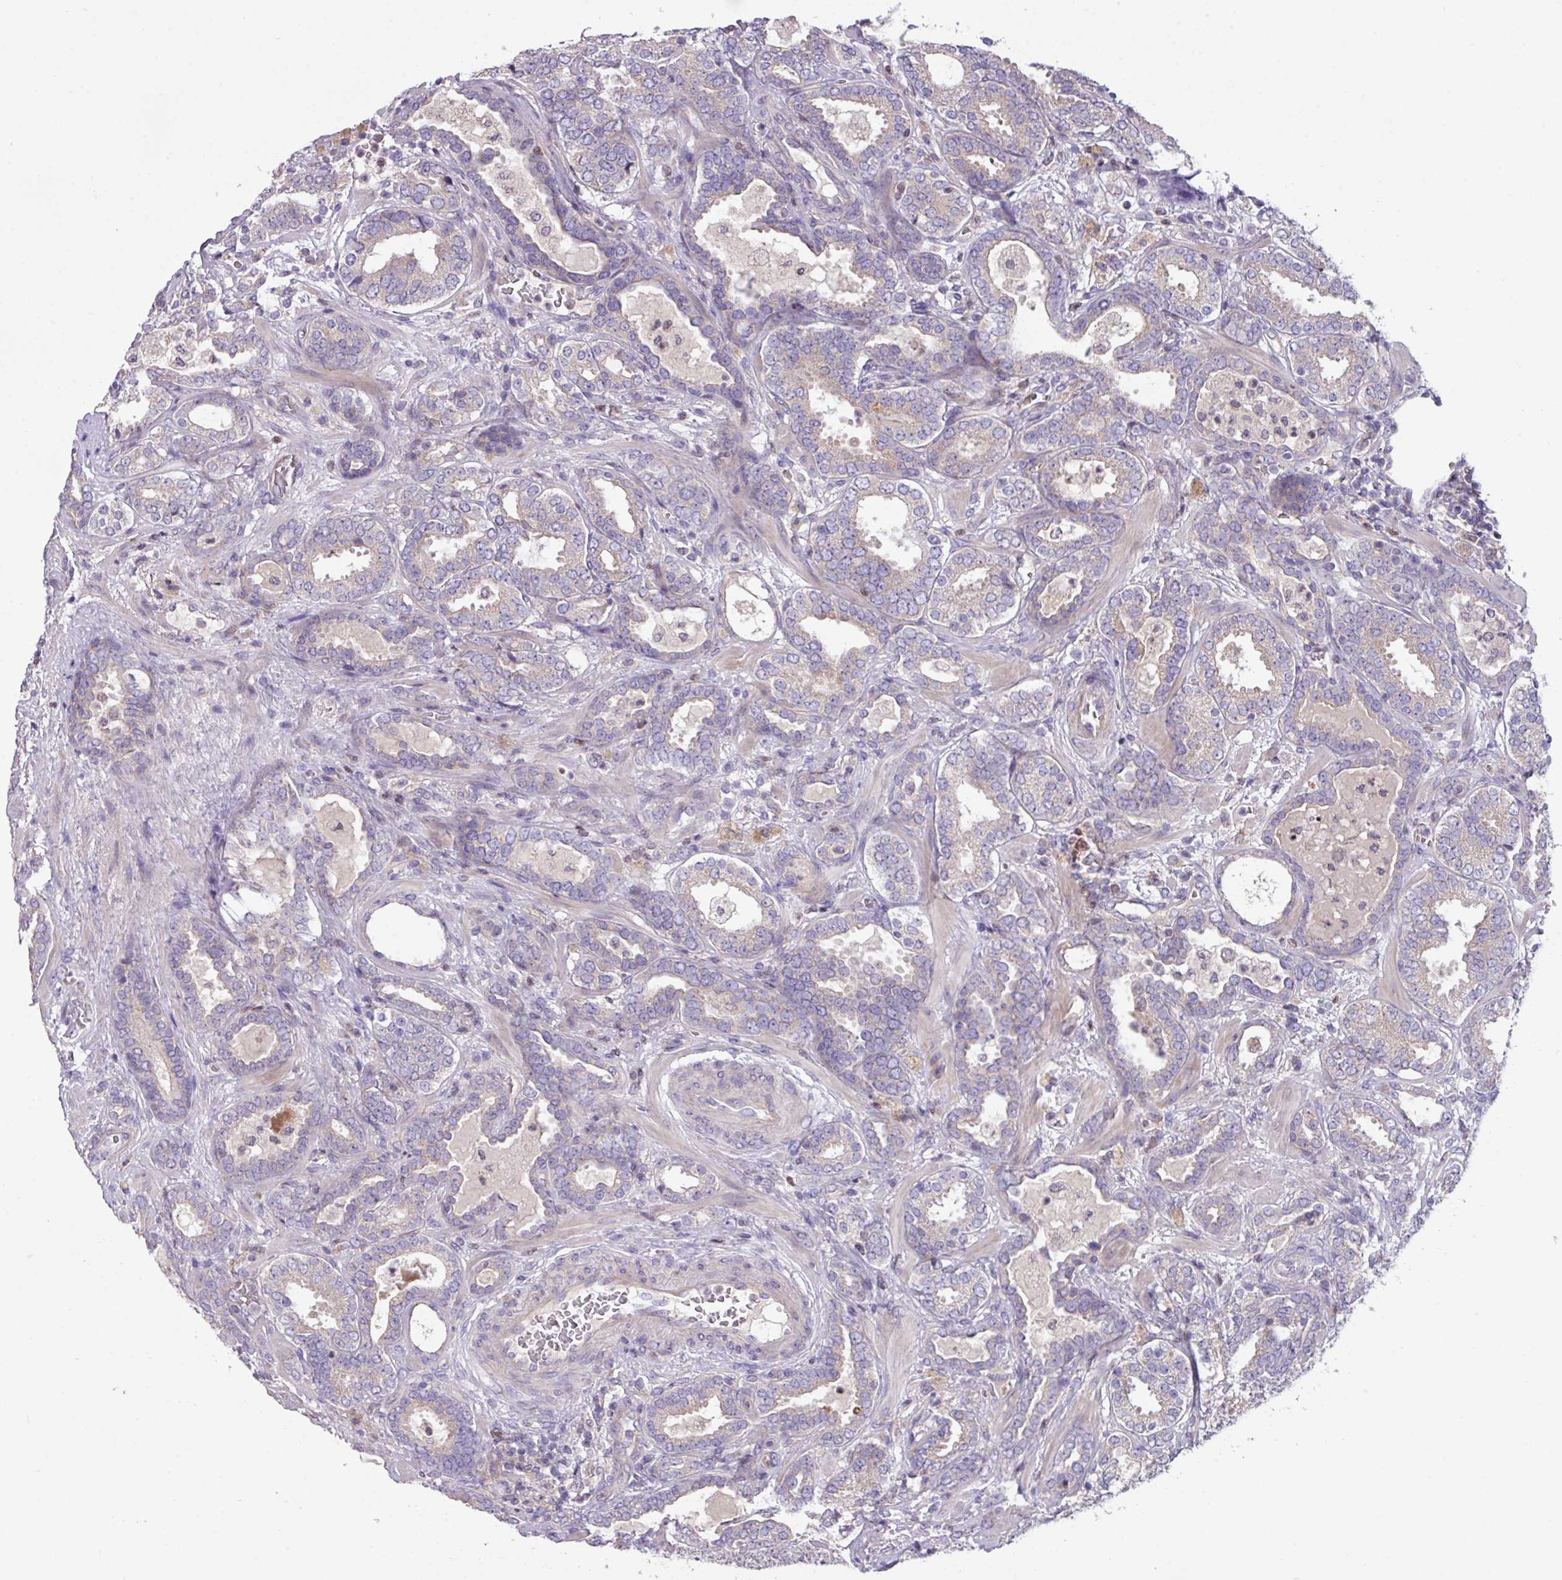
{"staining": {"intensity": "negative", "quantity": "none", "location": "none"}, "tissue": "prostate cancer", "cell_type": "Tumor cells", "image_type": "cancer", "snomed": [{"axis": "morphology", "description": "Adenocarcinoma, High grade"}, {"axis": "topography", "description": "Prostate"}], "caption": "The micrograph reveals no significant staining in tumor cells of prostate cancer. (Immunohistochemistry, brightfield microscopy, high magnification).", "gene": "ZNF394", "patient": {"sex": "male", "age": 65}}